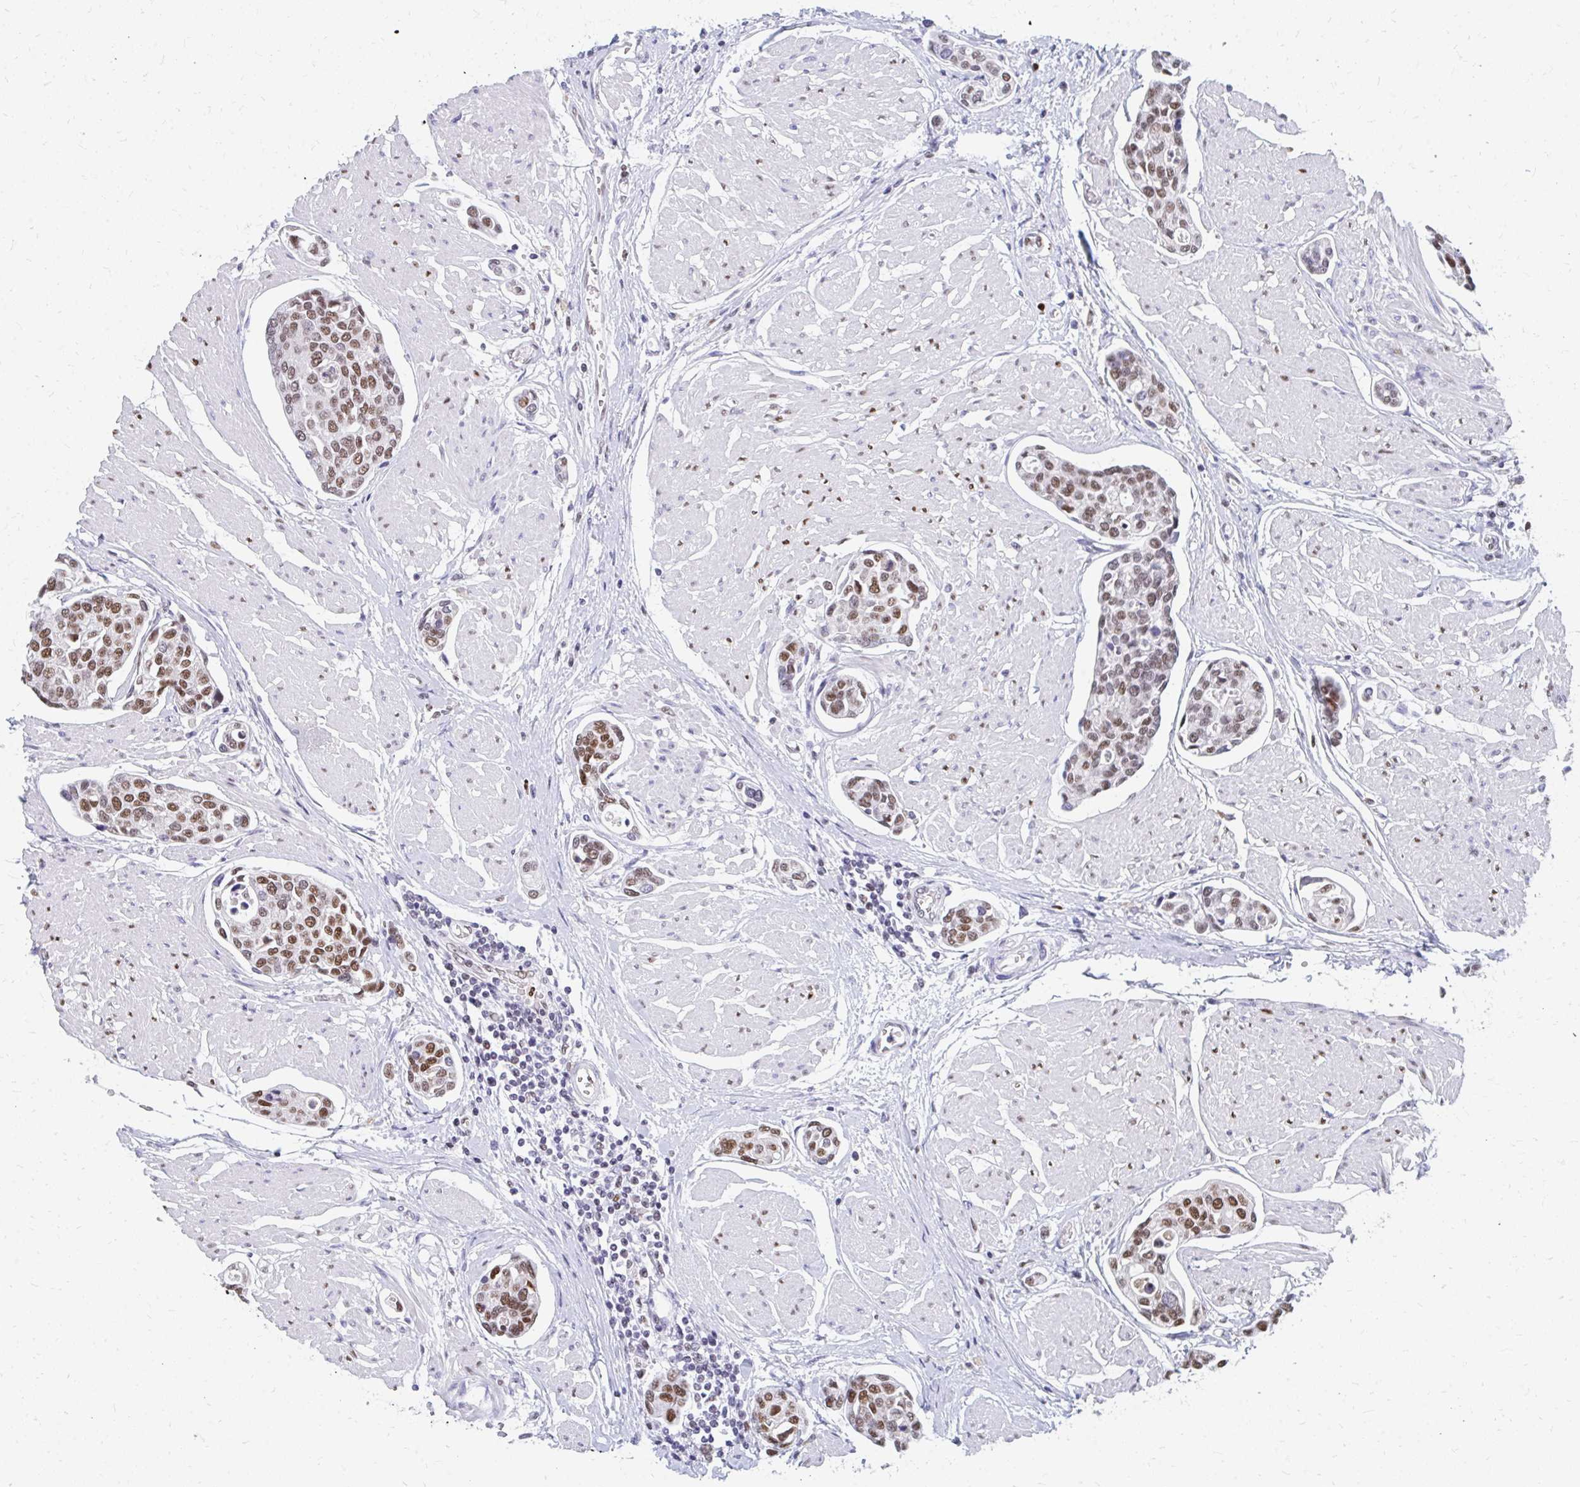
{"staining": {"intensity": "moderate", "quantity": ">75%", "location": "nuclear"}, "tissue": "urothelial cancer", "cell_type": "Tumor cells", "image_type": "cancer", "snomed": [{"axis": "morphology", "description": "Urothelial carcinoma, High grade"}, {"axis": "topography", "description": "Urinary bladder"}], "caption": "Urothelial cancer tissue shows moderate nuclear expression in approximately >75% of tumor cells Nuclei are stained in blue.", "gene": "PLK3", "patient": {"sex": "male", "age": 78}}